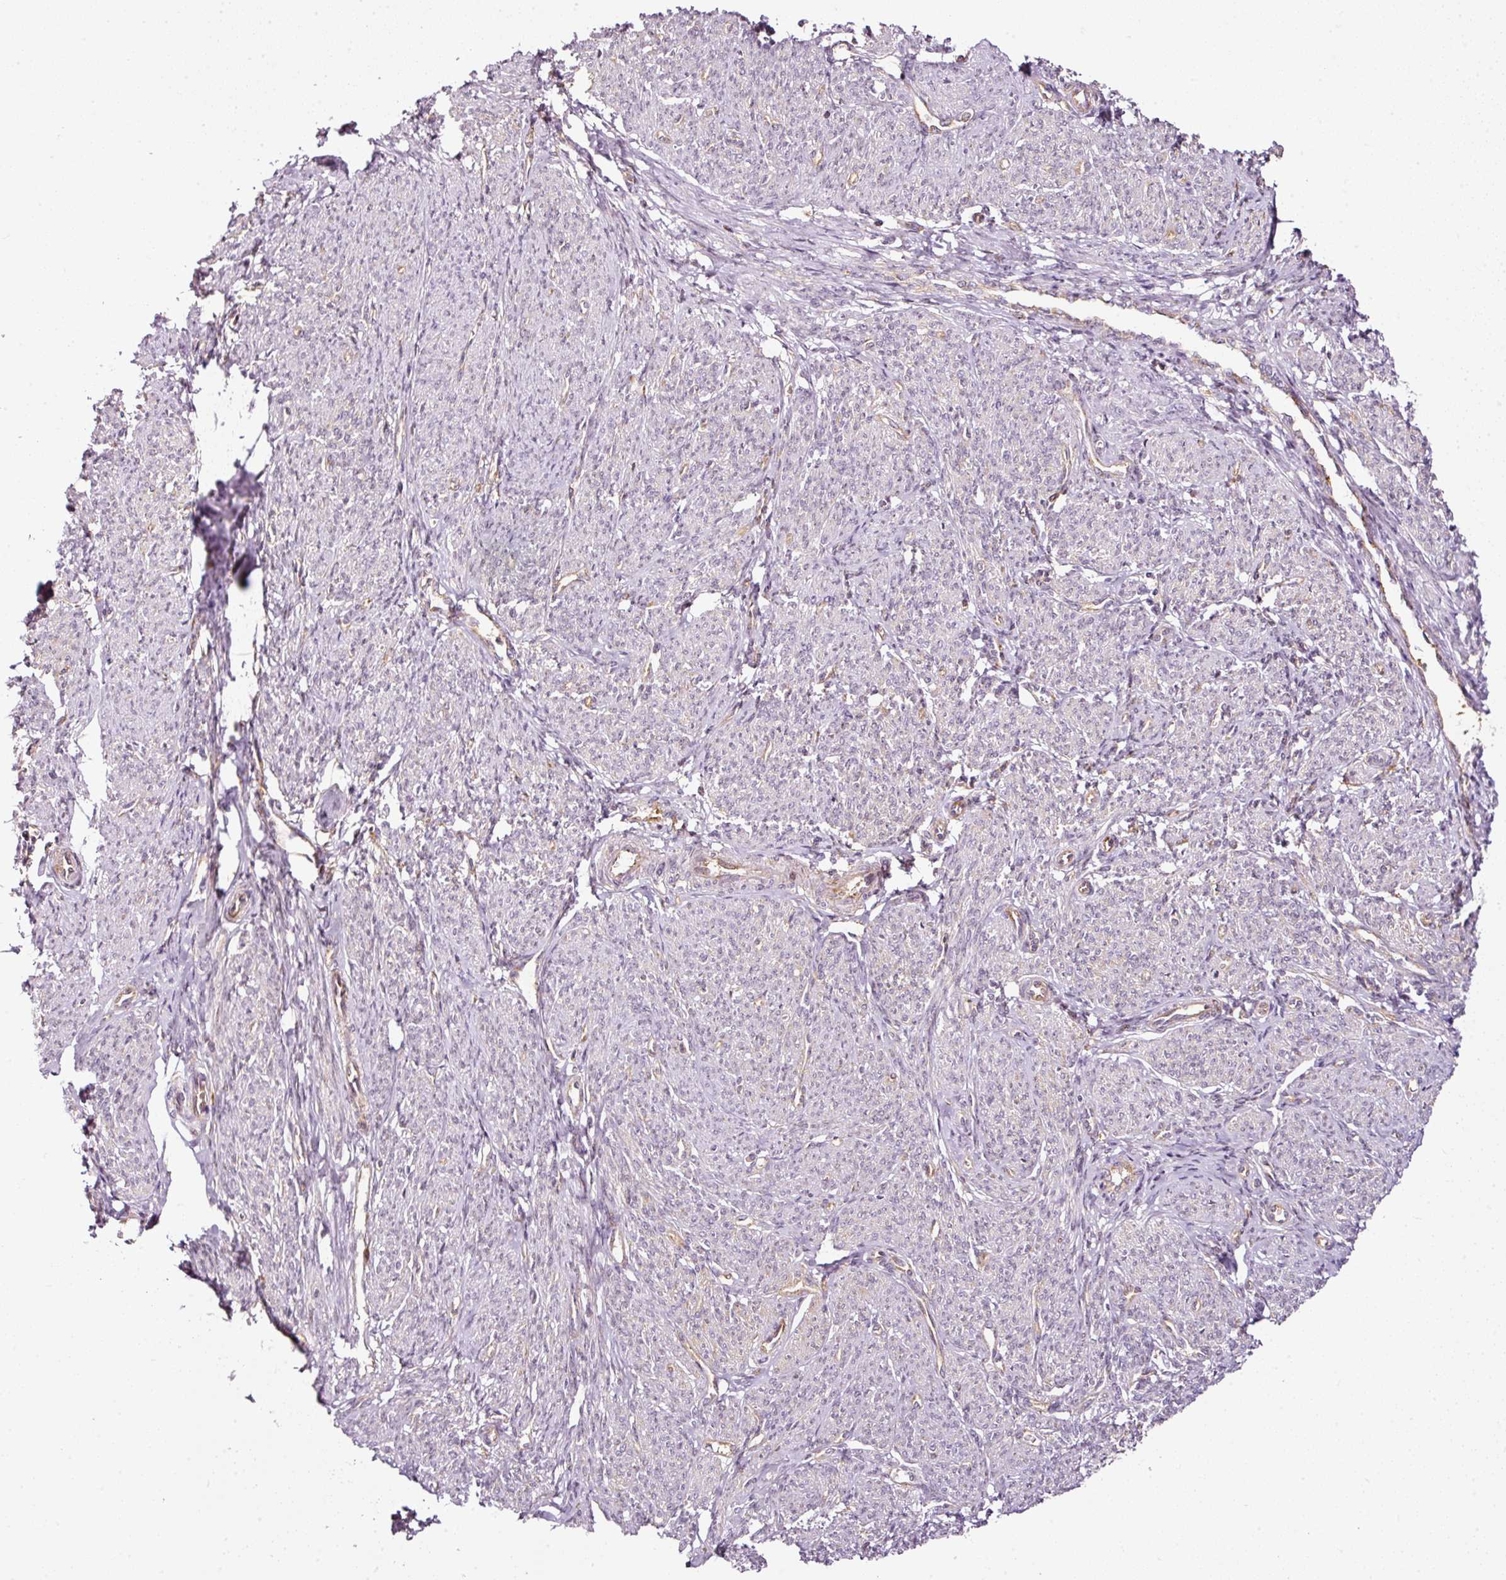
{"staining": {"intensity": "weak", "quantity": "<25%", "location": "nuclear"}, "tissue": "smooth muscle", "cell_type": "Smooth muscle cells", "image_type": "normal", "snomed": [{"axis": "morphology", "description": "Normal tissue, NOS"}, {"axis": "topography", "description": "Smooth muscle"}], "caption": "Benign smooth muscle was stained to show a protein in brown. There is no significant expression in smooth muscle cells. (Stains: DAB immunohistochemistry (IHC) with hematoxylin counter stain, Microscopy: brightfield microscopy at high magnification).", "gene": "SCNM1", "patient": {"sex": "female", "age": 65}}